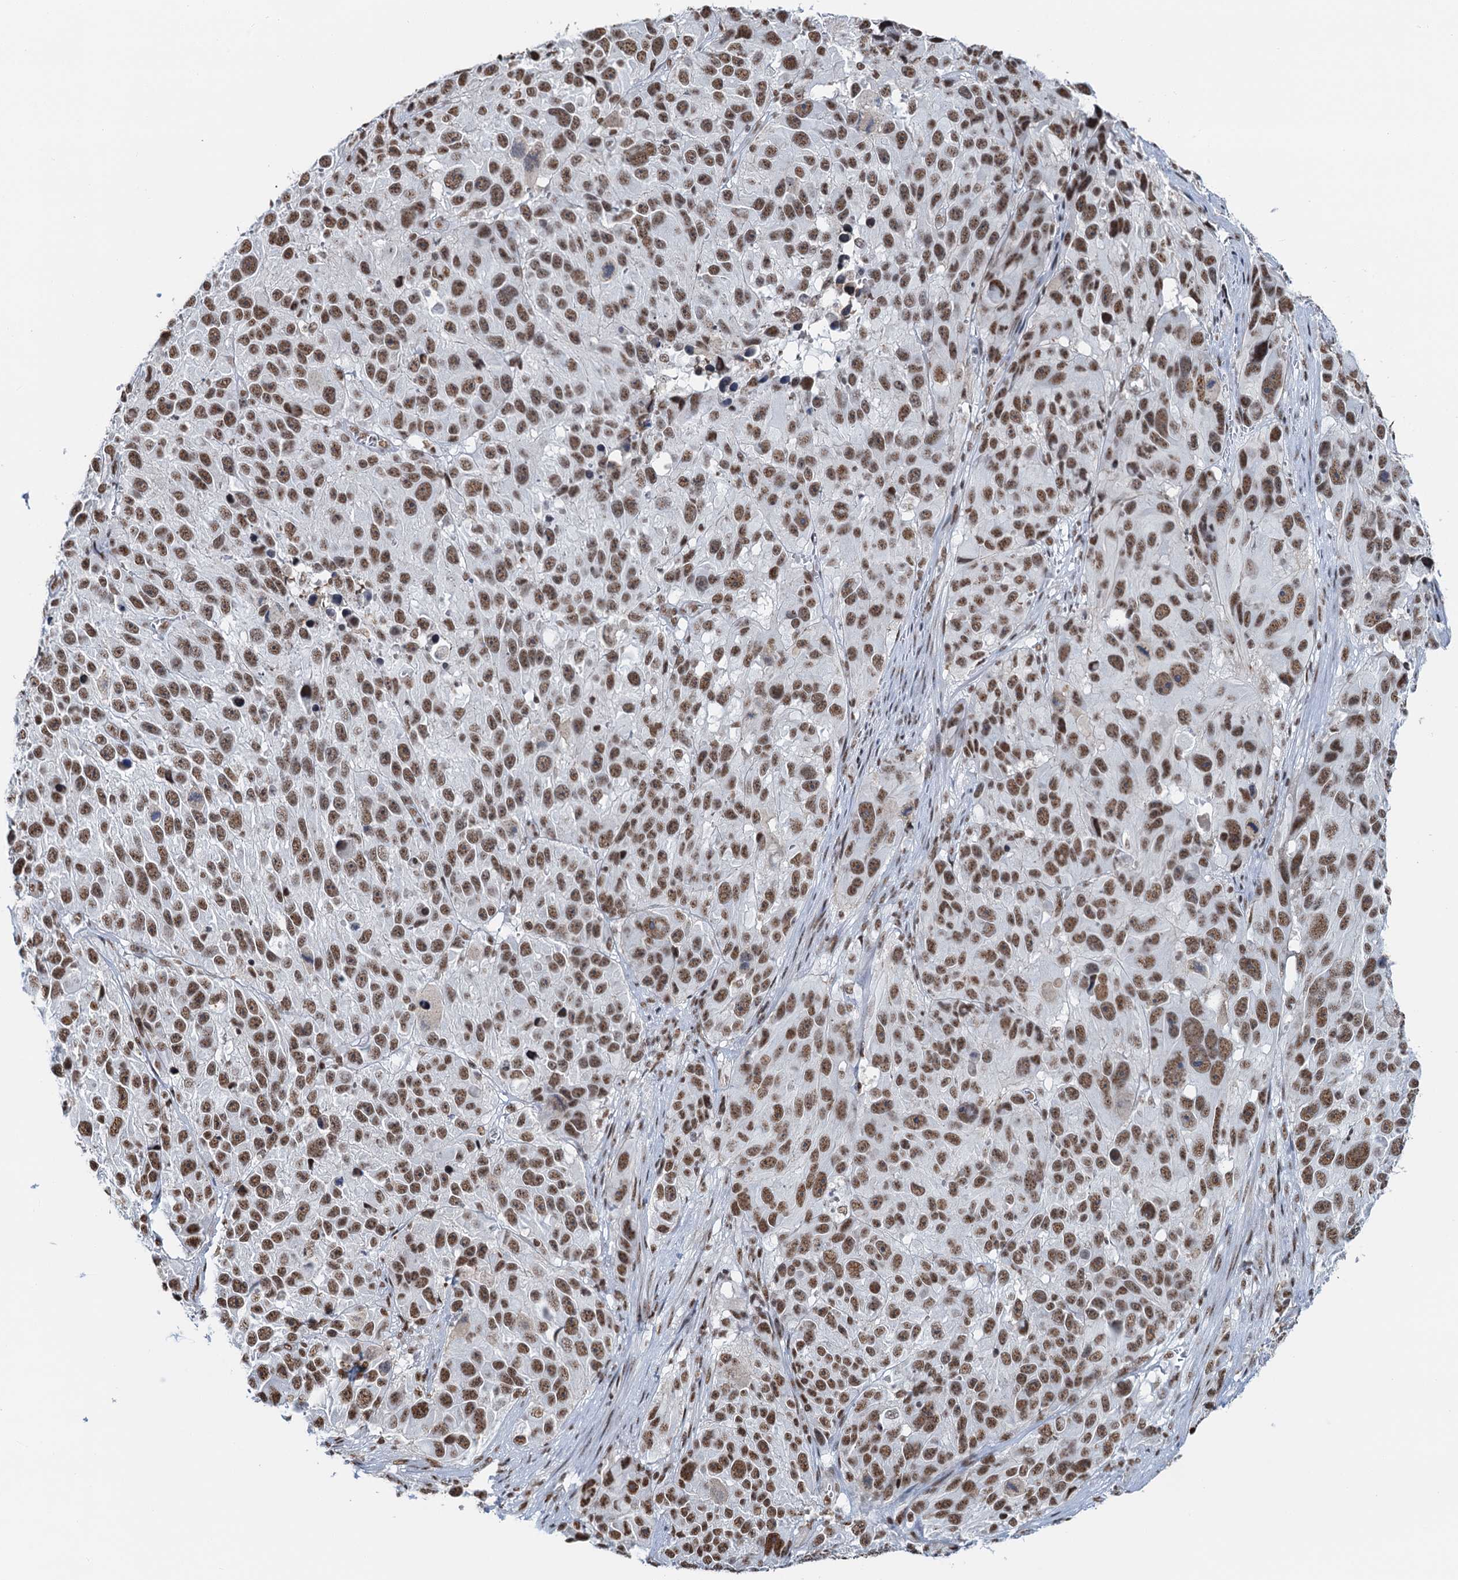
{"staining": {"intensity": "moderate", "quantity": ">75%", "location": "nuclear"}, "tissue": "melanoma", "cell_type": "Tumor cells", "image_type": "cancer", "snomed": [{"axis": "morphology", "description": "Malignant melanoma, NOS"}, {"axis": "topography", "description": "Skin"}], "caption": "Immunohistochemistry histopathology image of neoplastic tissue: melanoma stained using immunohistochemistry reveals medium levels of moderate protein expression localized specifically in the nuclear of tumor cells, appearing as a nuclear brown color.", "gene": "ZNF609", "patient": {"sex": "male", "age": 84}}